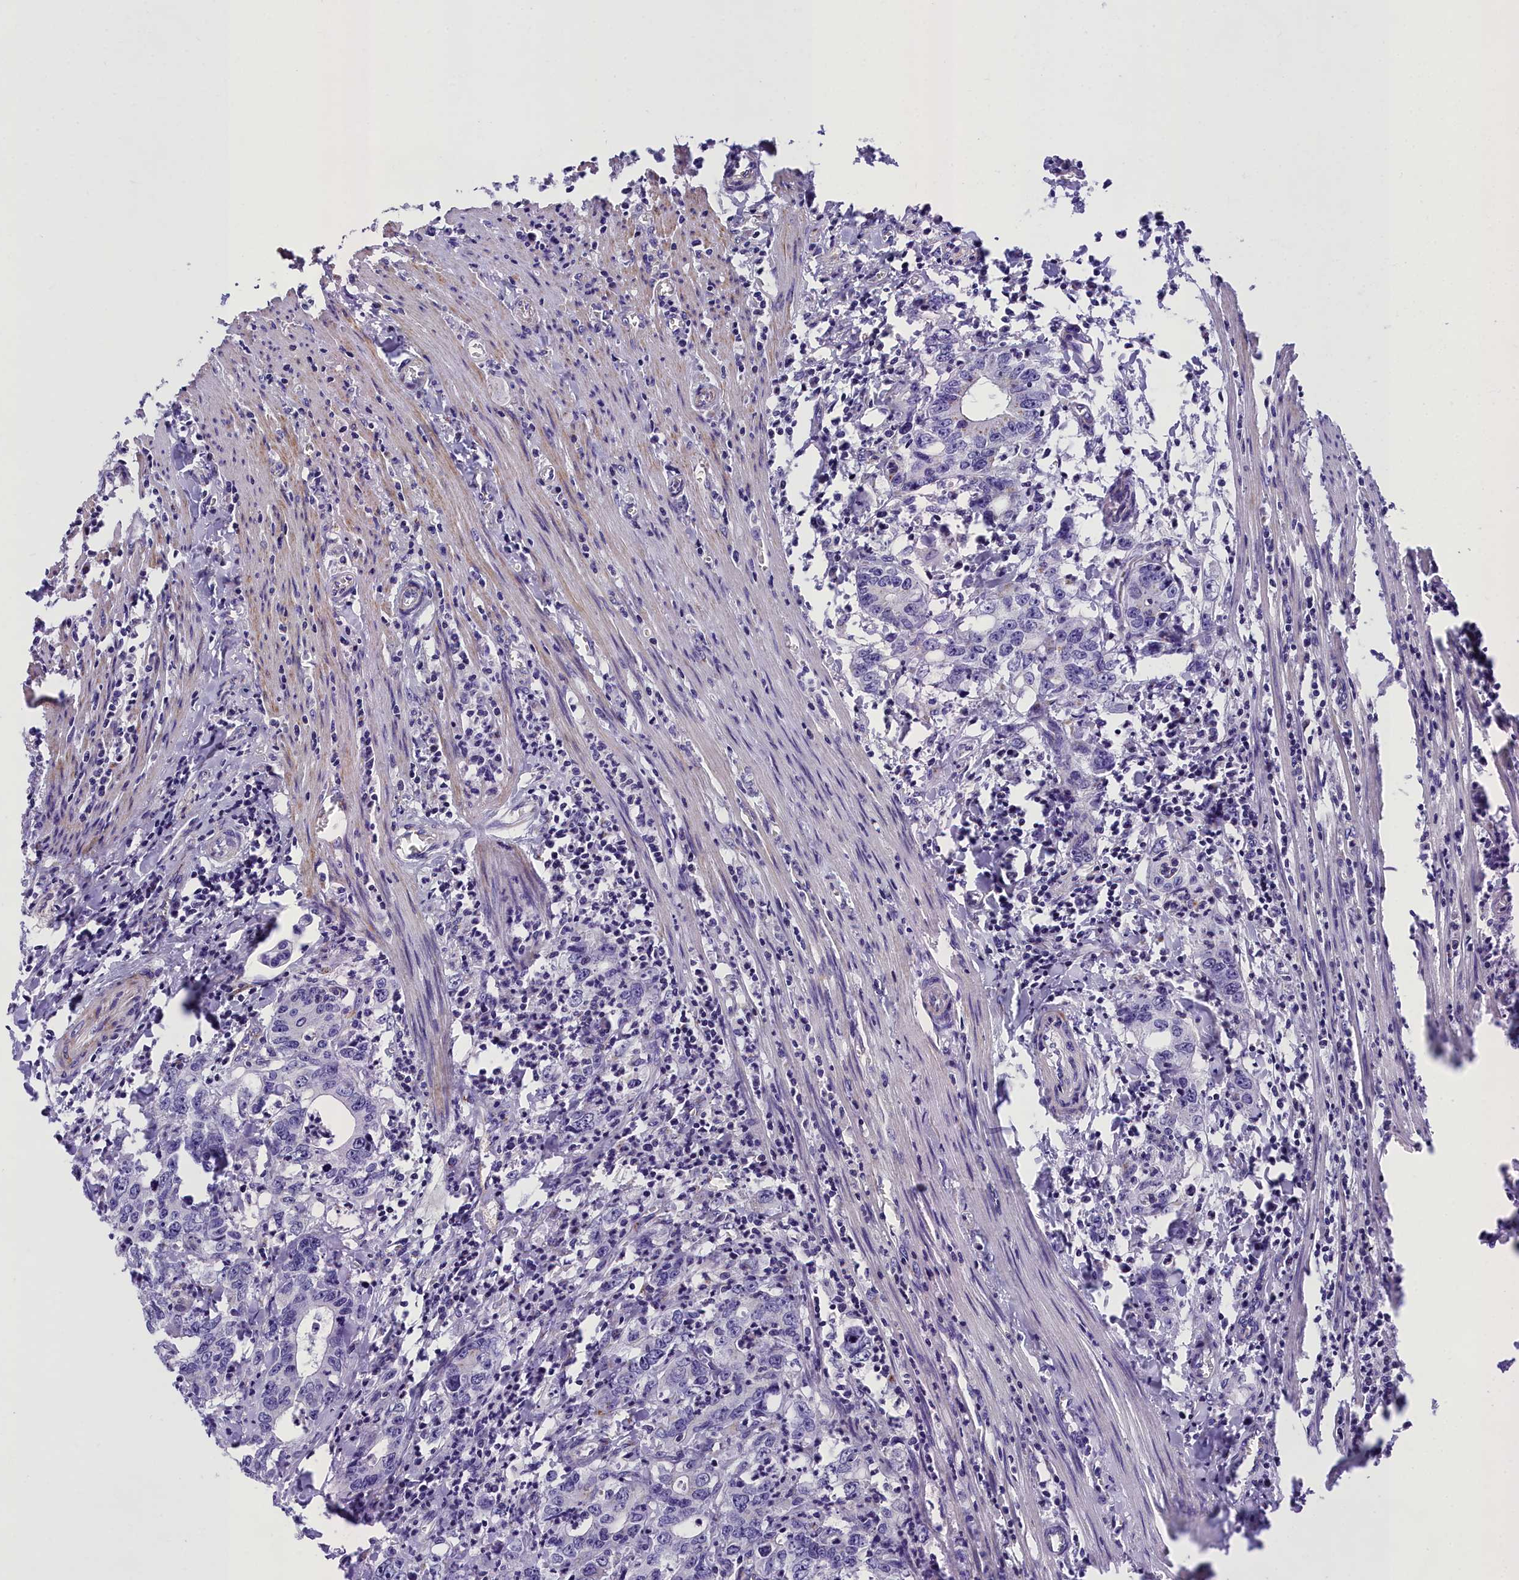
{"staining": {"intensity": "negative", "quantity": "none", "location": "none"}, "tissue": "colorectal cancer", "cell_type": "Tumor cells", "image_type": "cancer", "snomed": [{"axis": "morphology", "description": "Adenocarcinoma, NOS"}, {"axis": "topography", "description": "Colon"}], "caption": "Immunohistochemistry of colorectal adenocarcinoma displays no staining in tumor cells.", "gene": "GFRA1", "patient": {"sex": "female", "age": 75}}